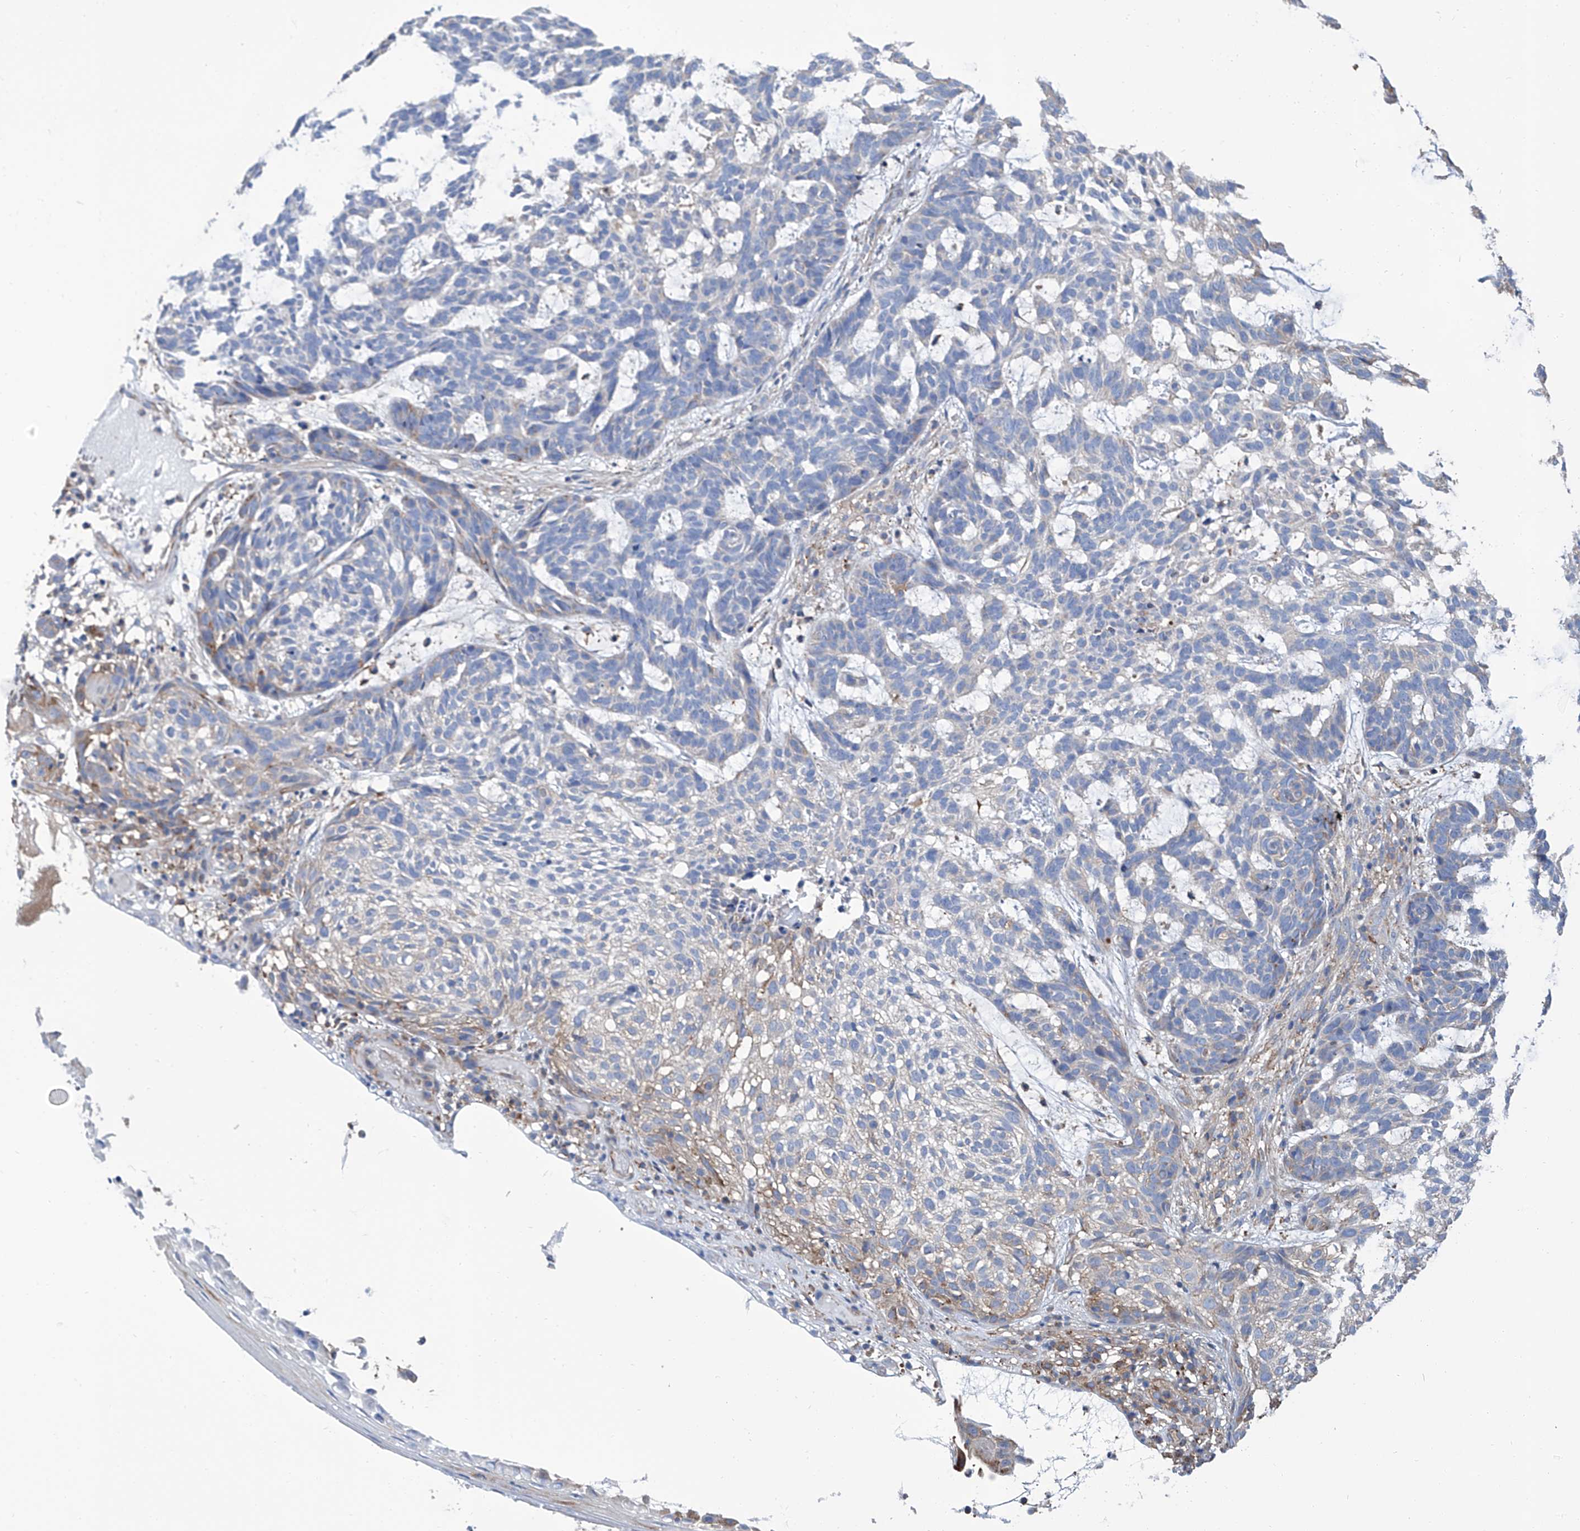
{"staining": {"intensity": "negative", "quantity": "none", "location": "none"}, "tissue": "skin cancer", "cell_type": "Tumor cells", "image_type": "cancer", "snomed": [{"axis": "morphology", "description": "Basal cell carcinoma"}, {"axis": "topography", "description": "Skin"}], "caption": "Tumor cells are negative for protein expression in human skin basal cell carcinoma.", "gene": "GPT", "patient": {"sex": "male", "age": 85}}